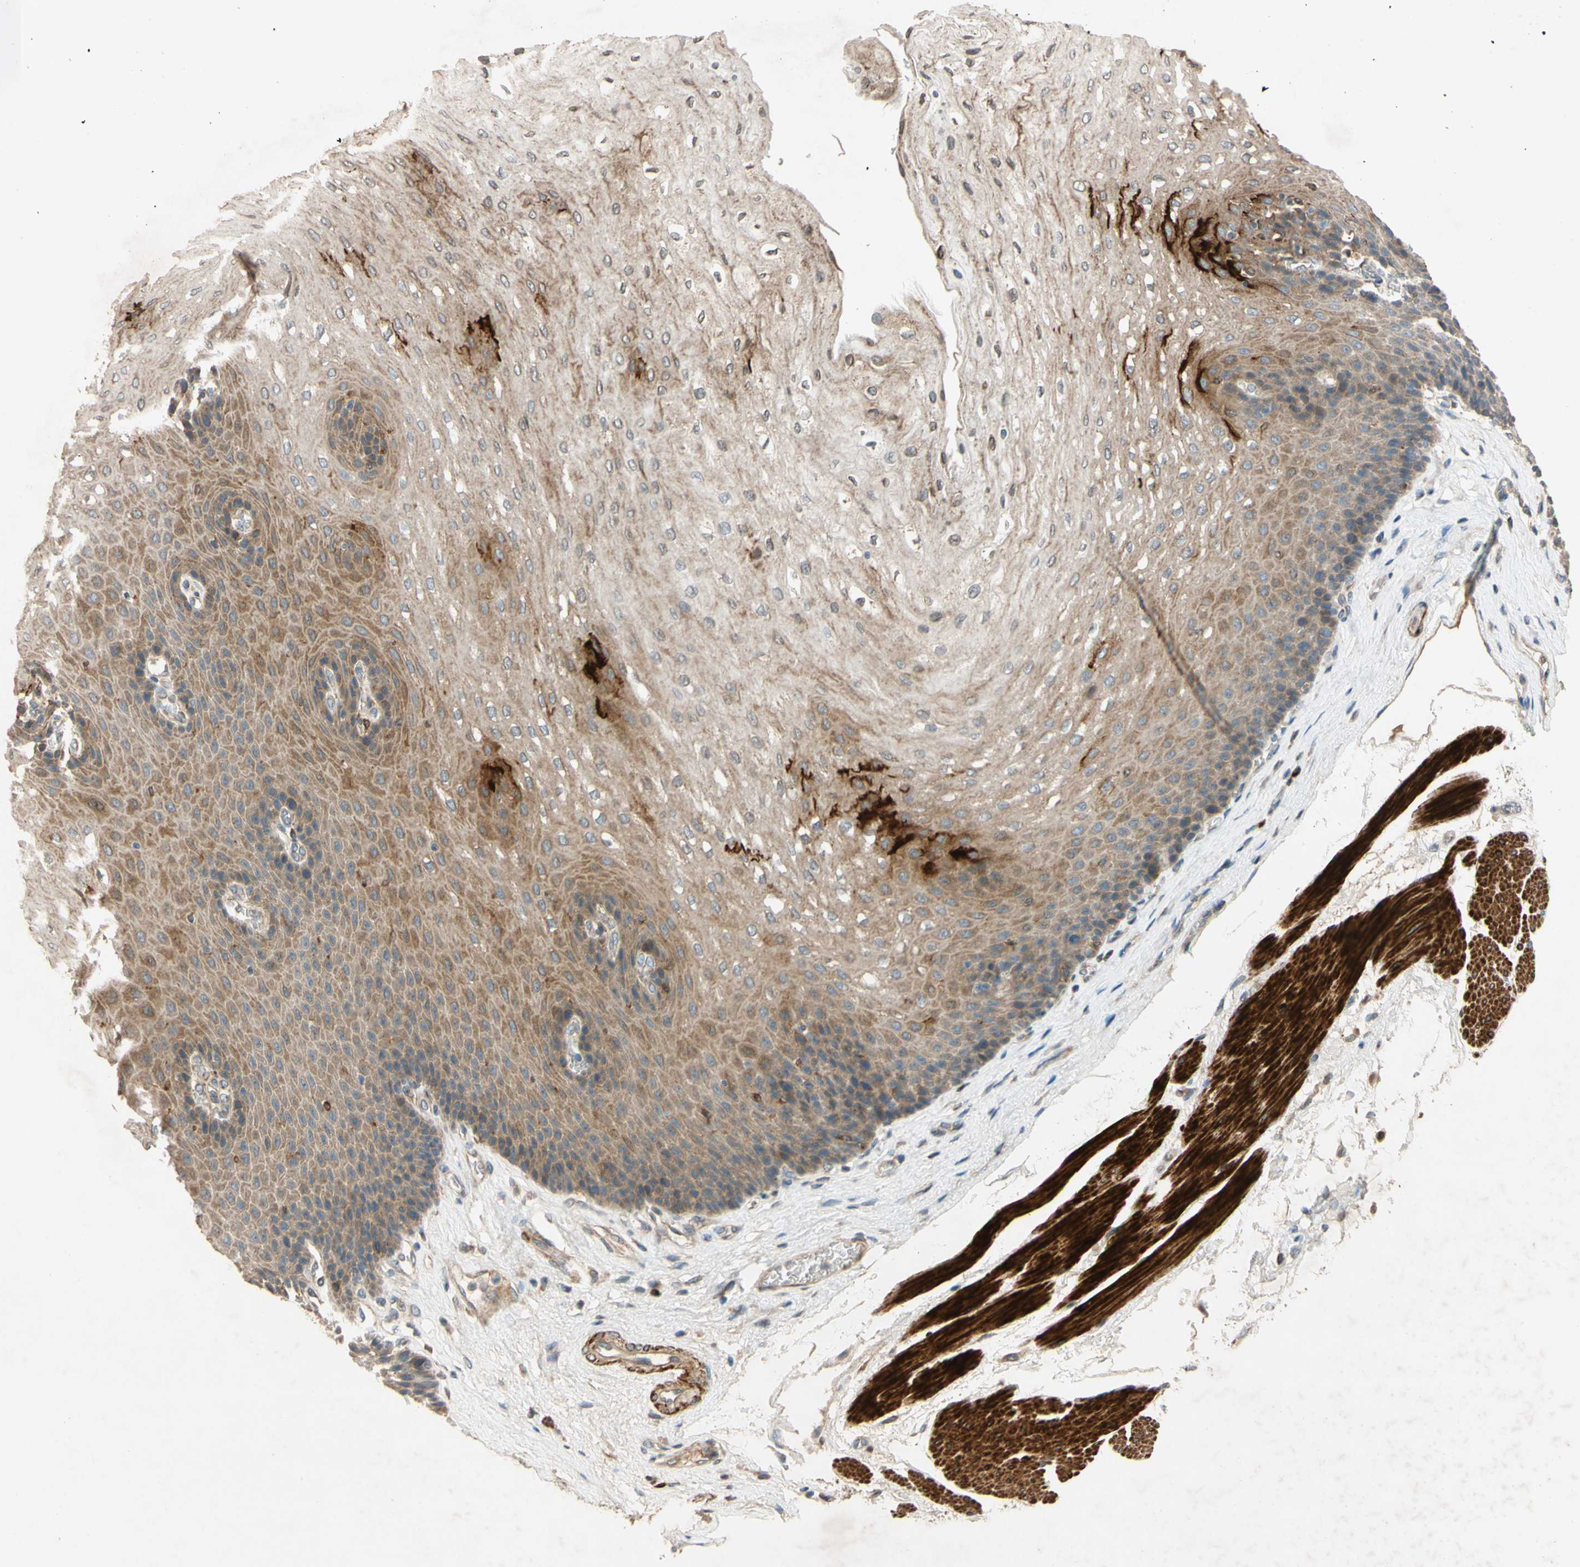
{"staining": {"intensity": "strong", "quantity": "<25%", "location": "cytoplasmic/membranous"}, "tissue": "esophagus", "cell_type": "Squamous epithelial cells", "image_type": "normal", "snomed": [{"axis": "morphology", "description": "Normal tissue, NOS"}, {"axis": "topography", "description": "Esophagus"}], "caption": "Immunohistochemistry (DAB (3,3'-diaminobenzidine)) staining of normal human esophagus exhibits strong cytoplasmic/membranous protein staining in about <25% of squamous epithelial cells. (IHC, brightfield microscopy, high magnification).", "gene": "PTPRU", "patient": {"sex": "female", "age": 72}}